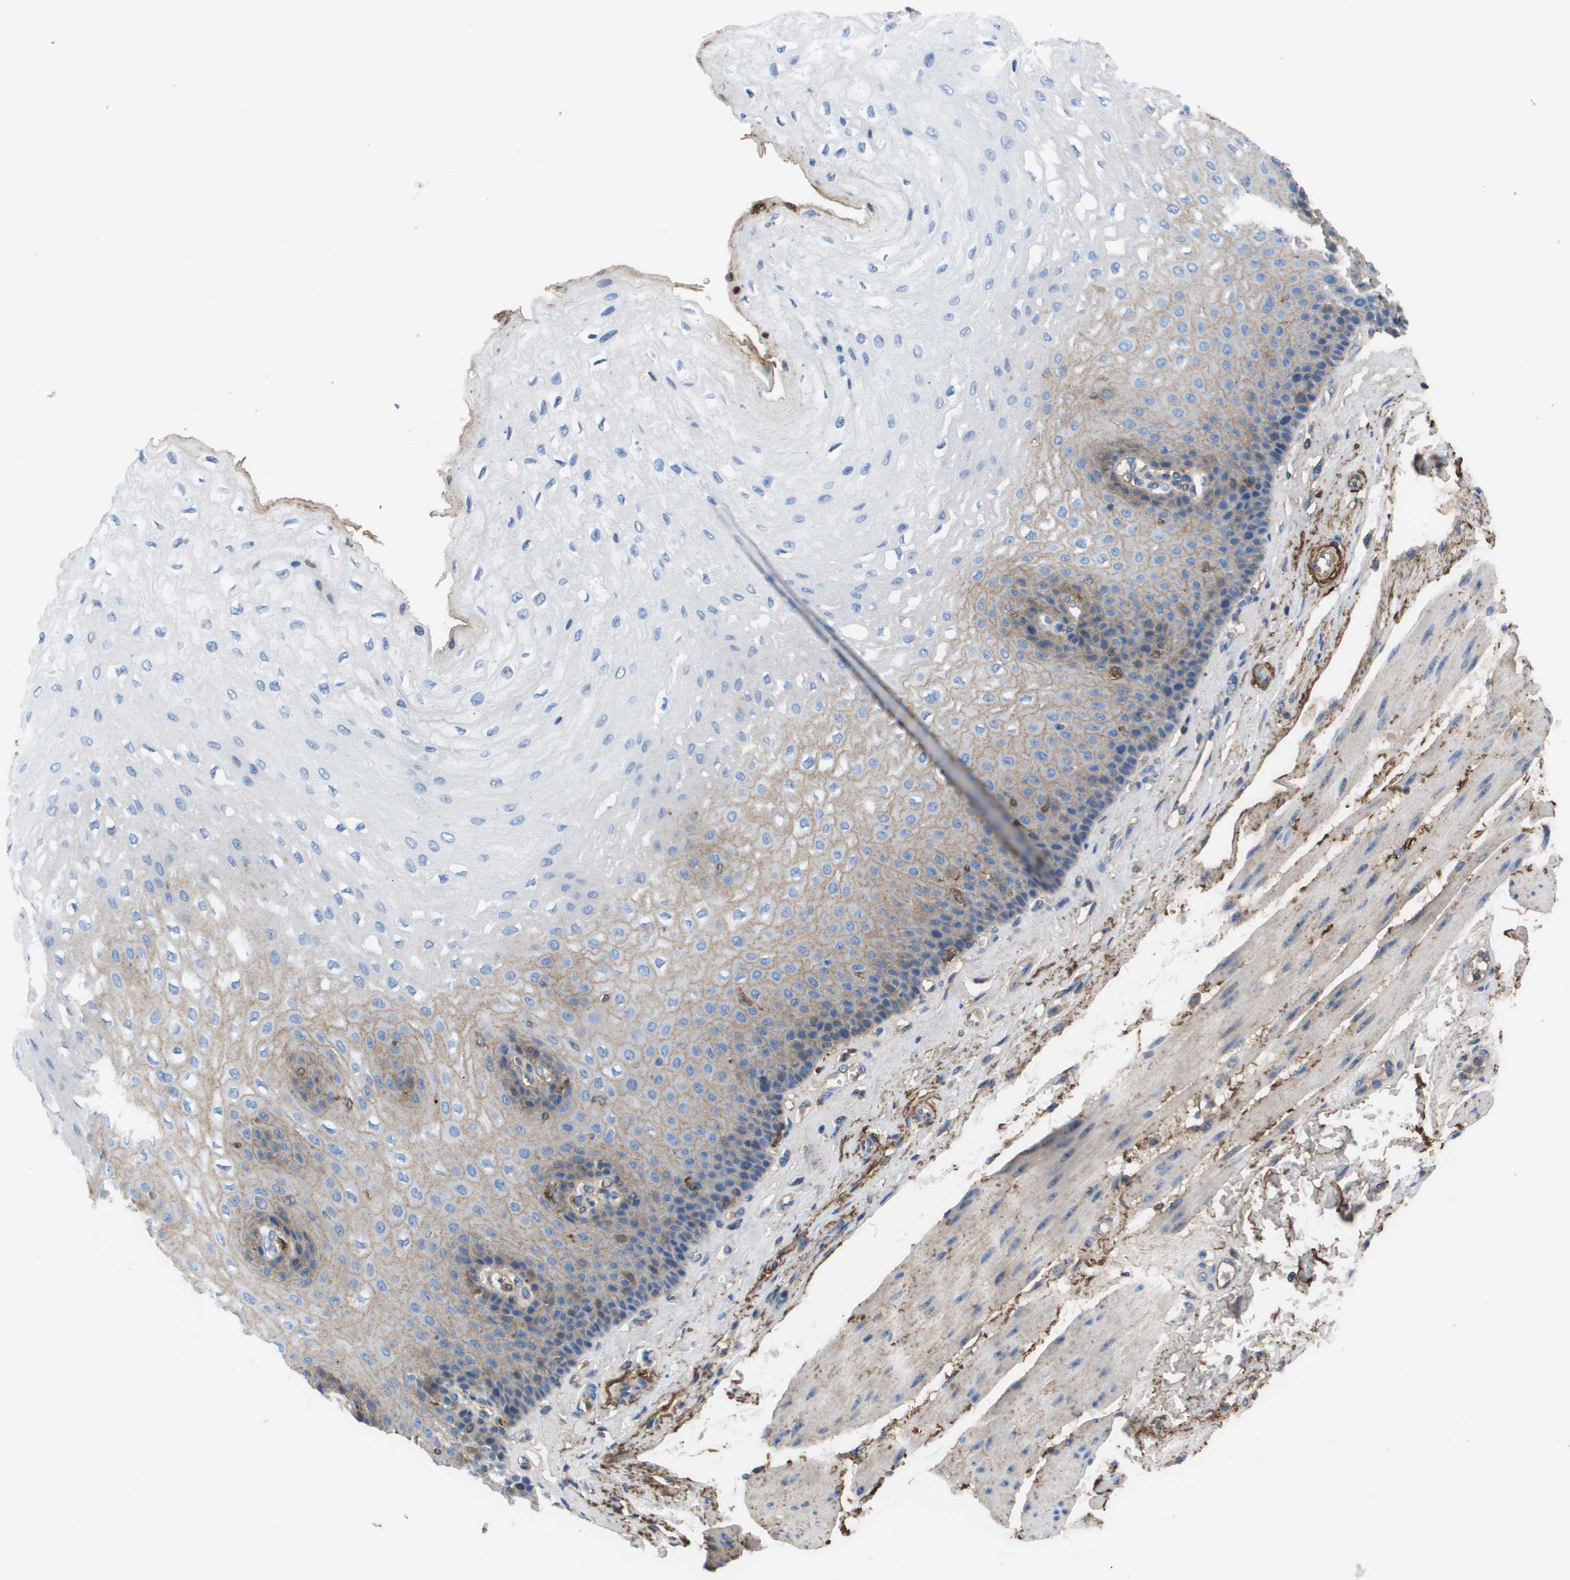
{"staining": {"intensity": "weak", "quantity": "<25%", "location": "cytoplasmic/membranous"}, "tissue": "esophagus", "cell_type": "Squamous epithelial cells", "image_type": "normal", "snomed": [{"axis": "morphology", "description": "Normal tissue, NOS"}, {"axis": "topography", "description": "Esophagus"}], "caption": "Esophagus stained for a protein using IHC reveals no staining squamous epithelial cells.", "gene": "VTN", "patient": {"sex": "female", "age": 72}}